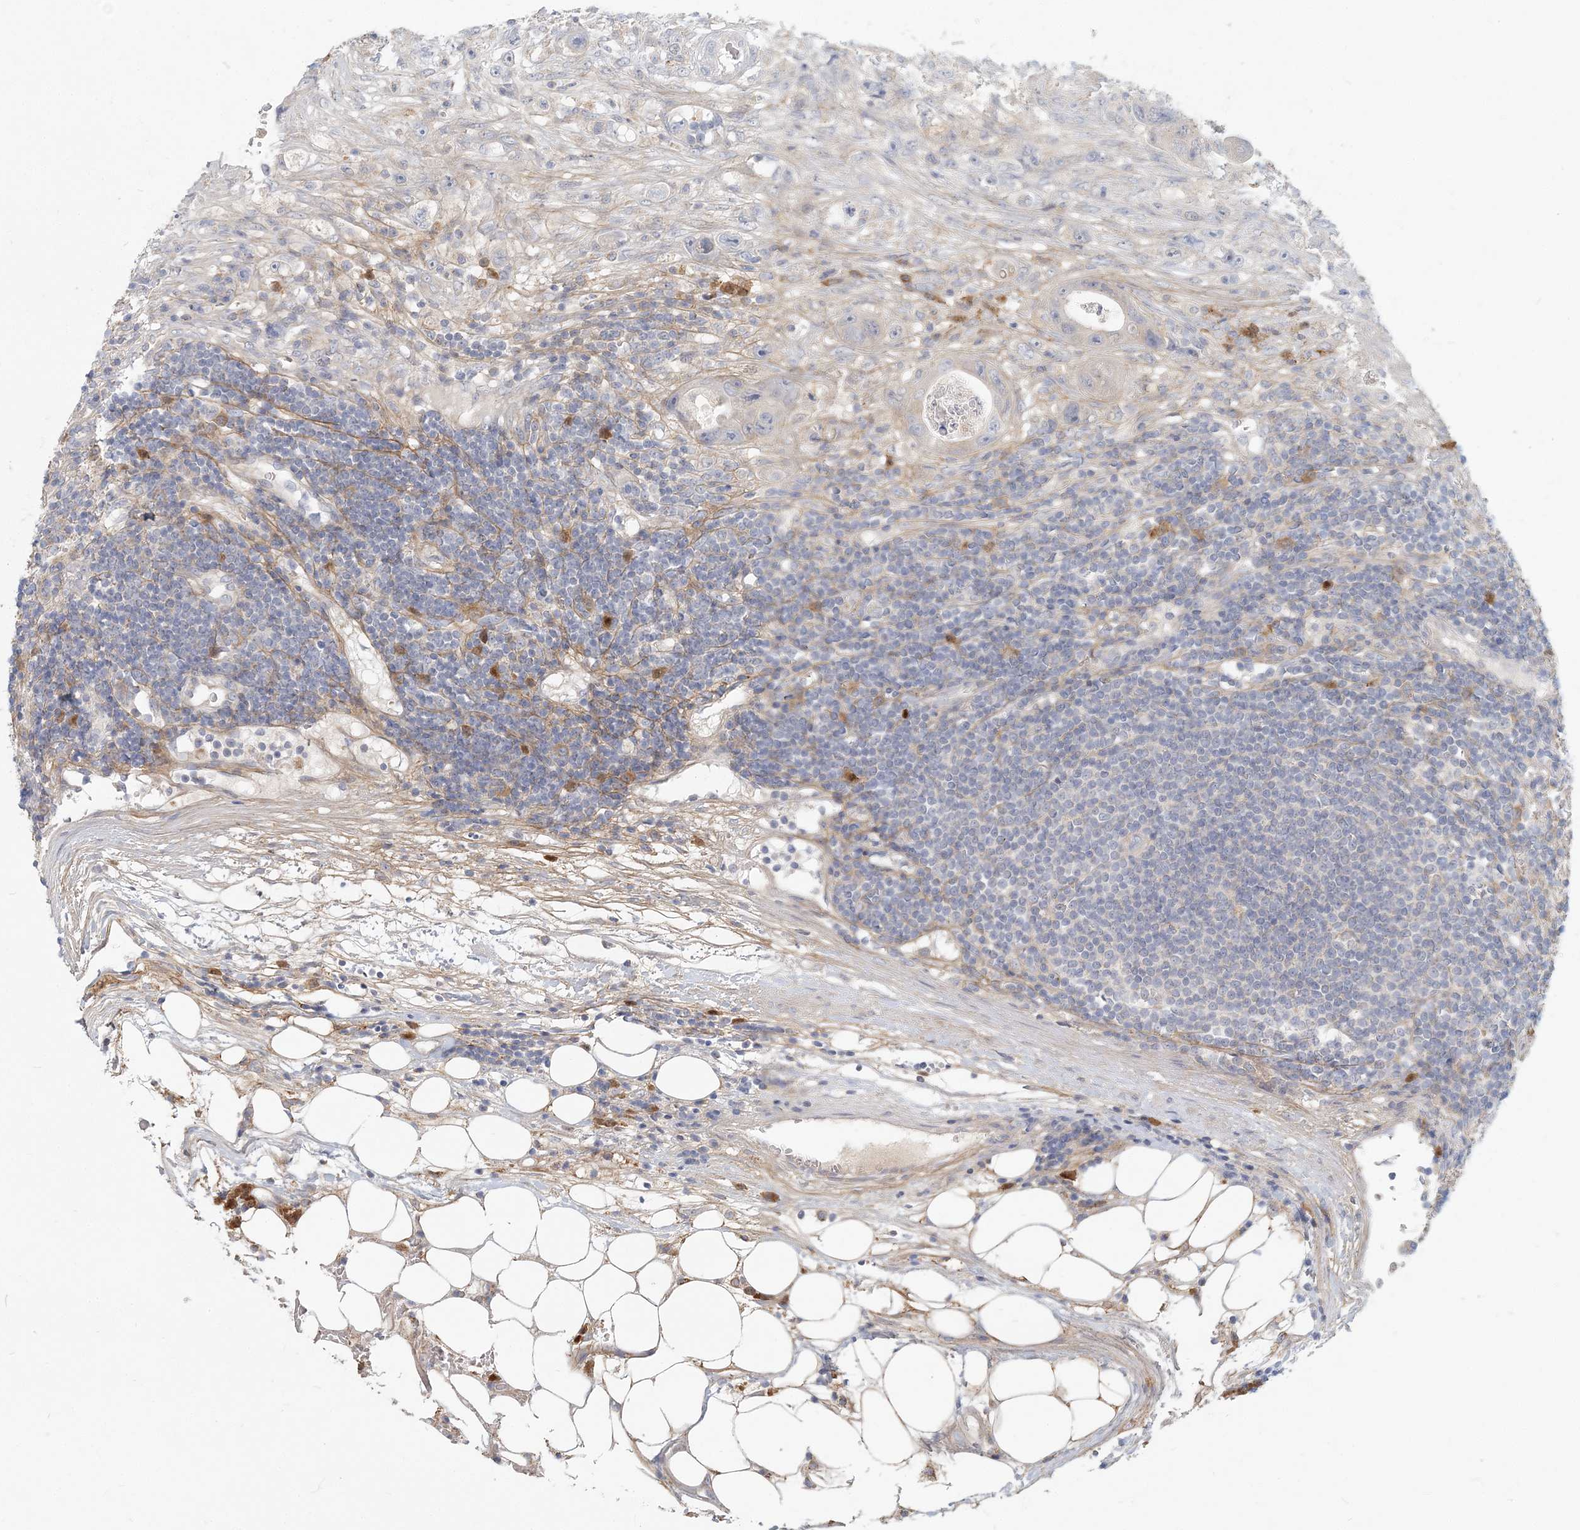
{"staining": {"intensity": "negative", "quantity": "none", "location": "none"}, "tissue": "colorectal cancer", "cell_type": "Tumor cells", "image_type": "cancer", "snomed": [{"axis": "morphology", "description": "Adenocarcinoma, NOS"}, {"axis": "topography", "description": "Colon"}], "caption": "This micrograph is of adenocarcinoma (colorectal) stained with IHC to label a protein in brown with the nuclei are counter-stained blue. There is no positivity in tumor cells.", "gene": "GMPPA", "patient": {"sex": "female", "age": 46}}